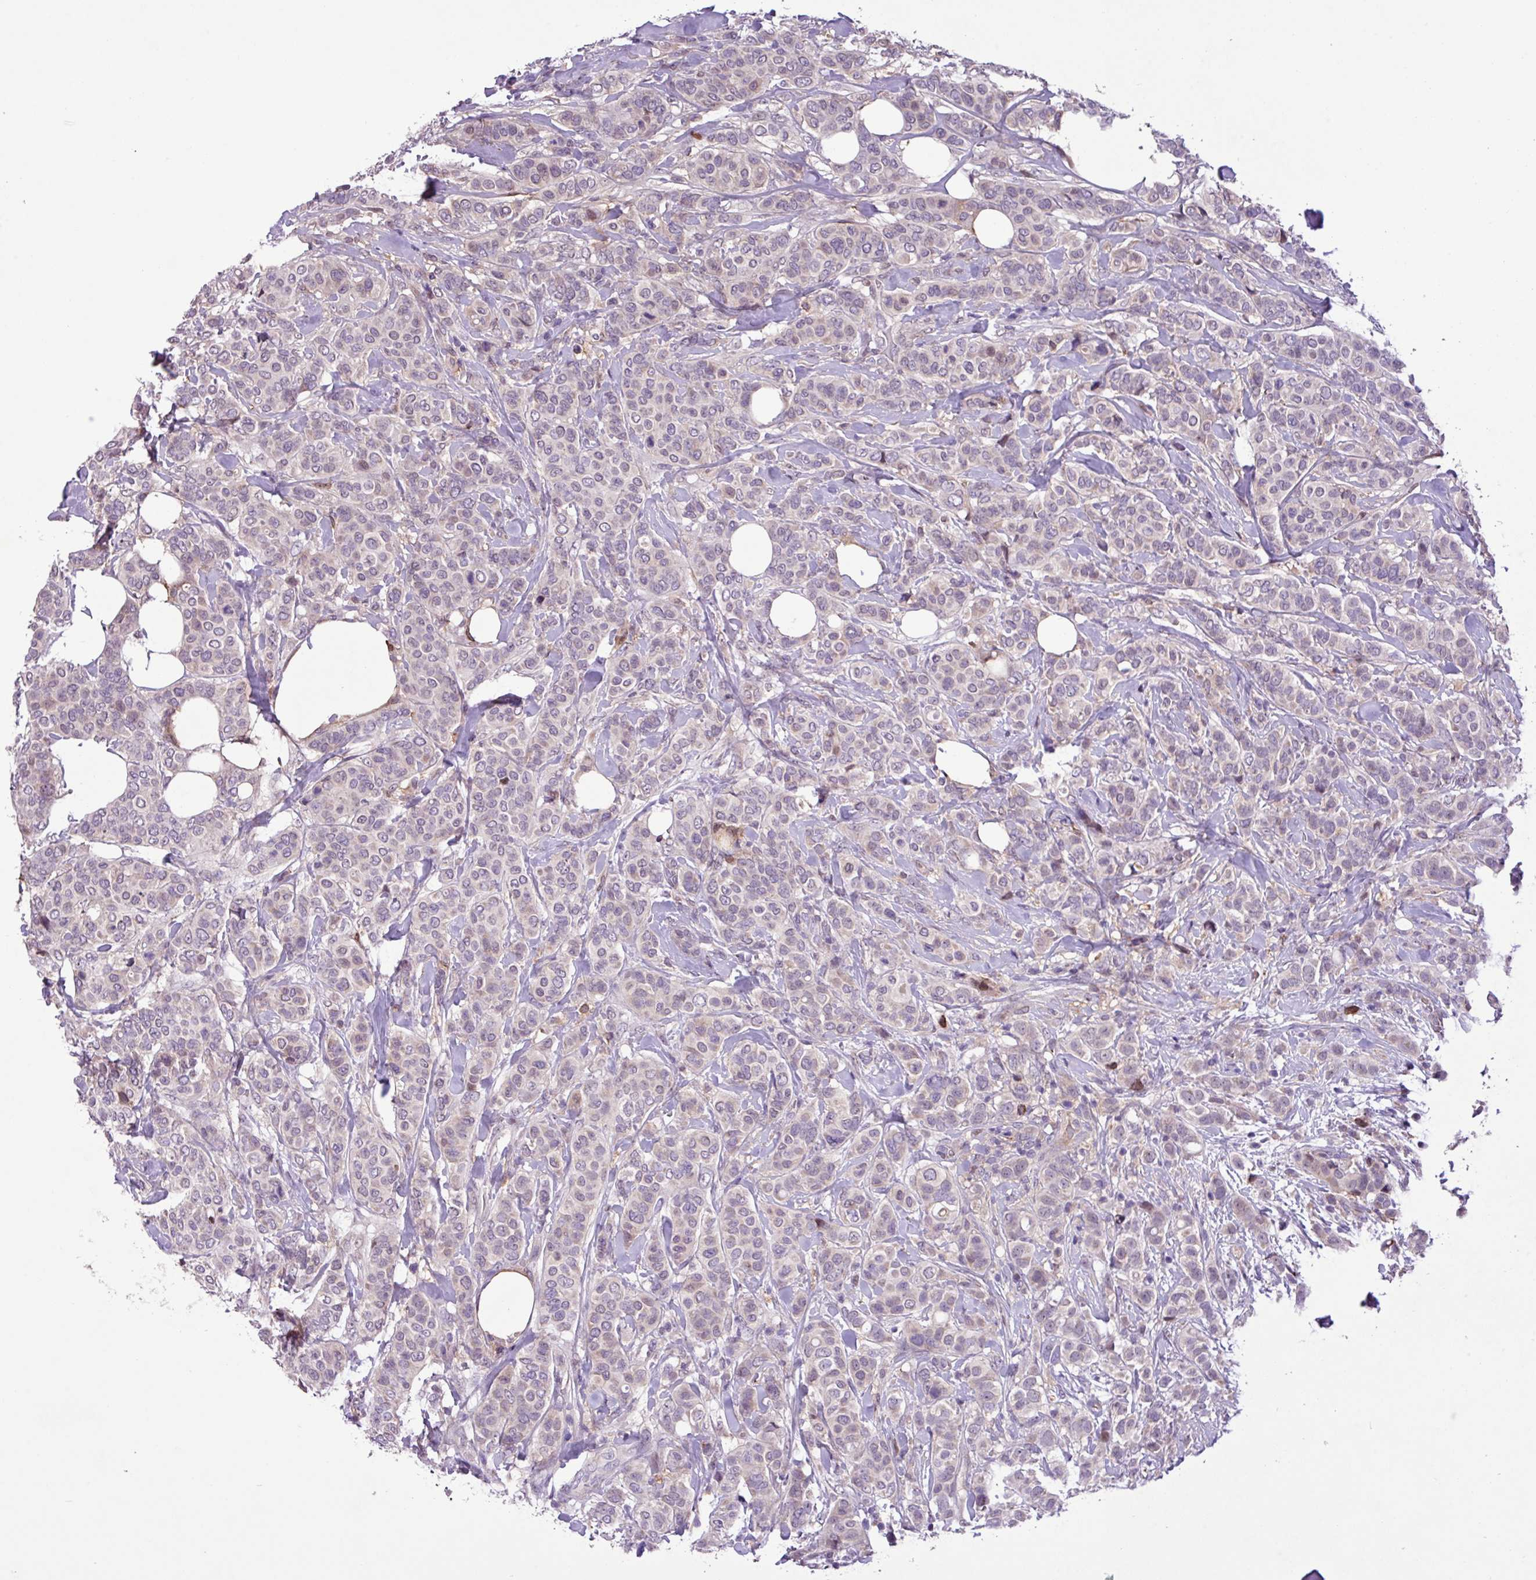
{"staining": {"intensity": "negative", "quantity": "none", "location": "none"}, "tissue": "breast cancer", "cell_type": "Tumor cells", "image_type": "cancer", "snomed": [{"axis": "morphology", "description": "Lobular carcinoma"}, {"axis": "topography", "description": "Breast"}], "caption": "The photomicrograph reveals no staining of tumor cells in breast cancer (lobular carcinoma).", "gene": "RPP25L", "patient": {"sex": "female", "age": 51}}